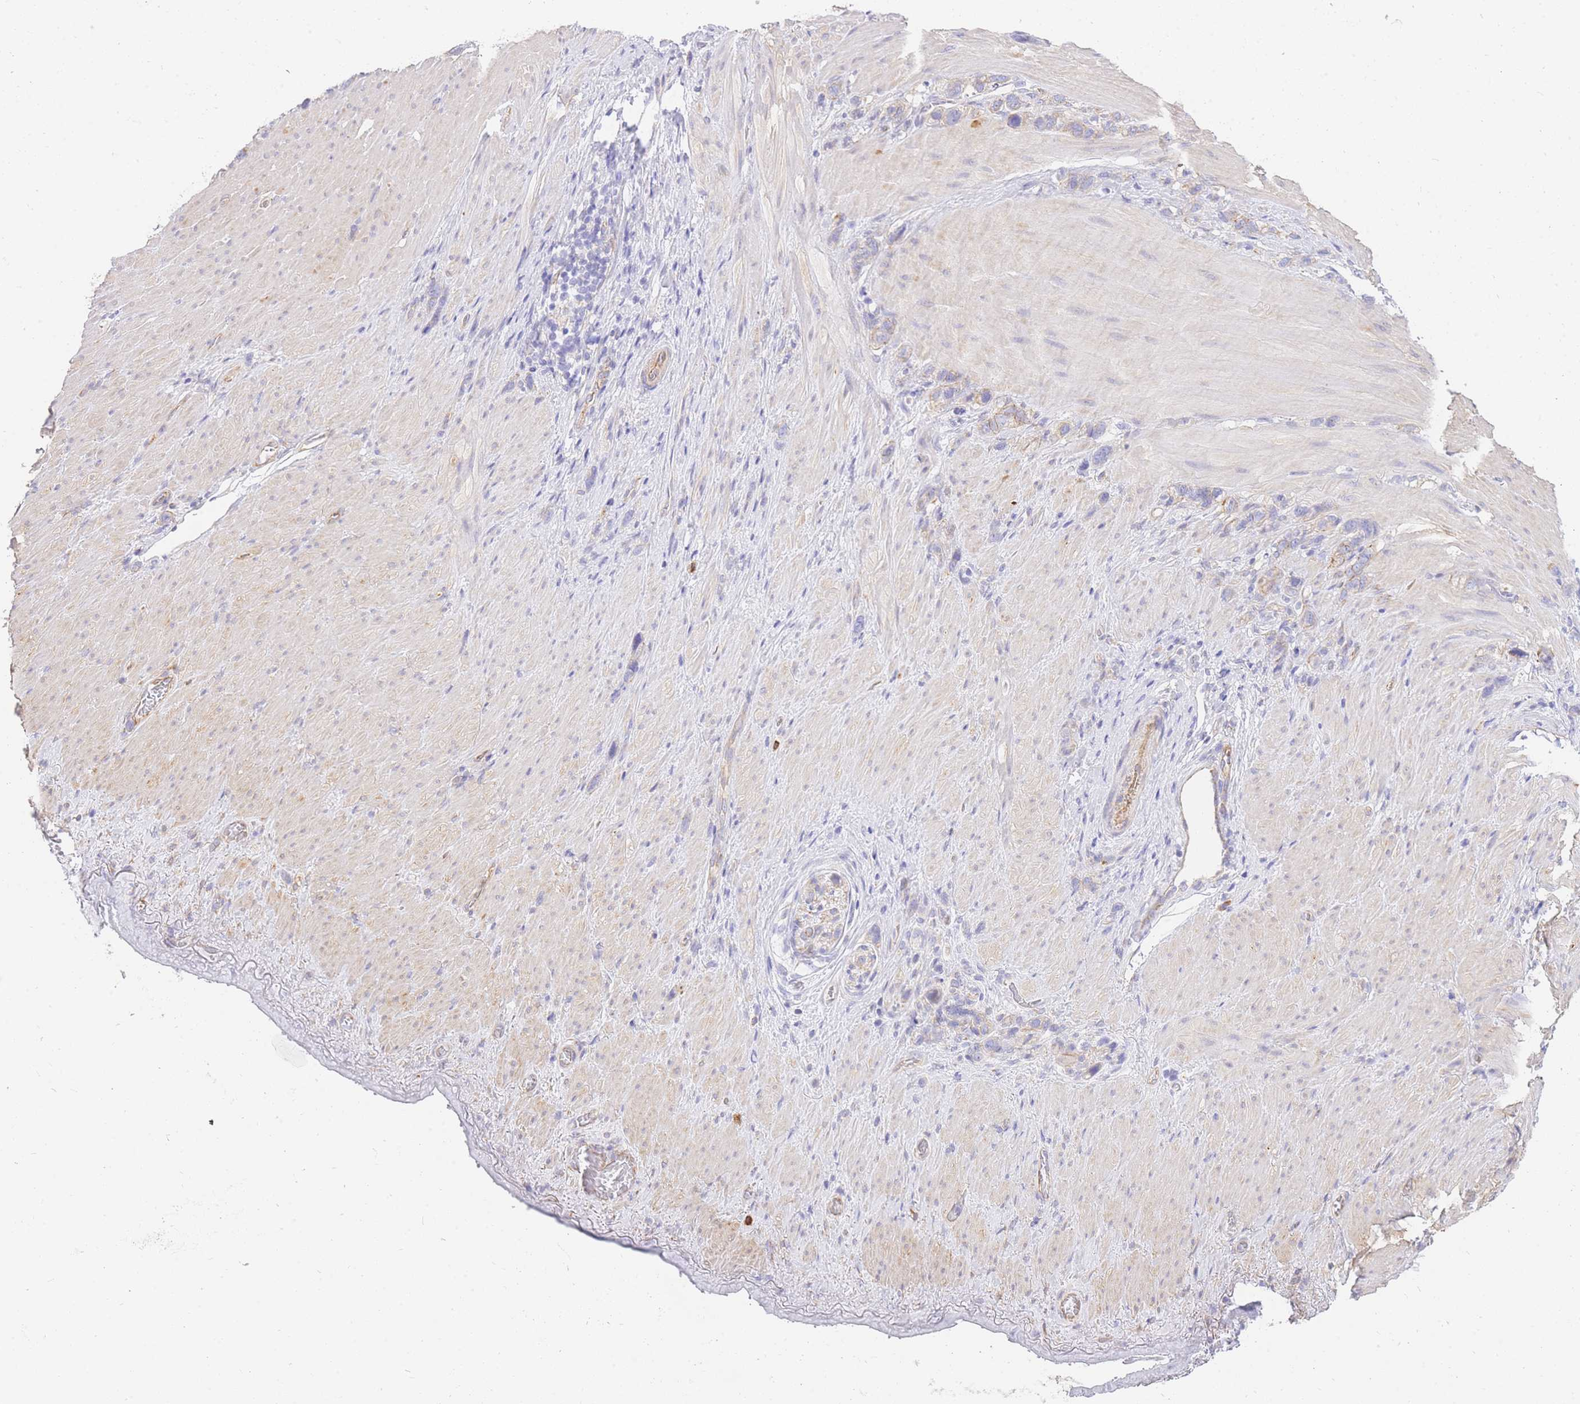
{"staining": {"intensity": "negative", "quantity": "none", "location": "none"}, "tissue": "stomach cancer", "cell_type": "Tumor cells", "image_type": "cancer", "snomed": [{"axis": "morphology", "description": "Adenocarcinoma, NOS"}, {"axis": "topography", "description": "Stomach"}], "caption": "Human stomach cancer stained for a protein using IHC exhibits no staining in tumor cells.", "gene": "SRSF12", "patient": {"sex": "female", "age": 65}}